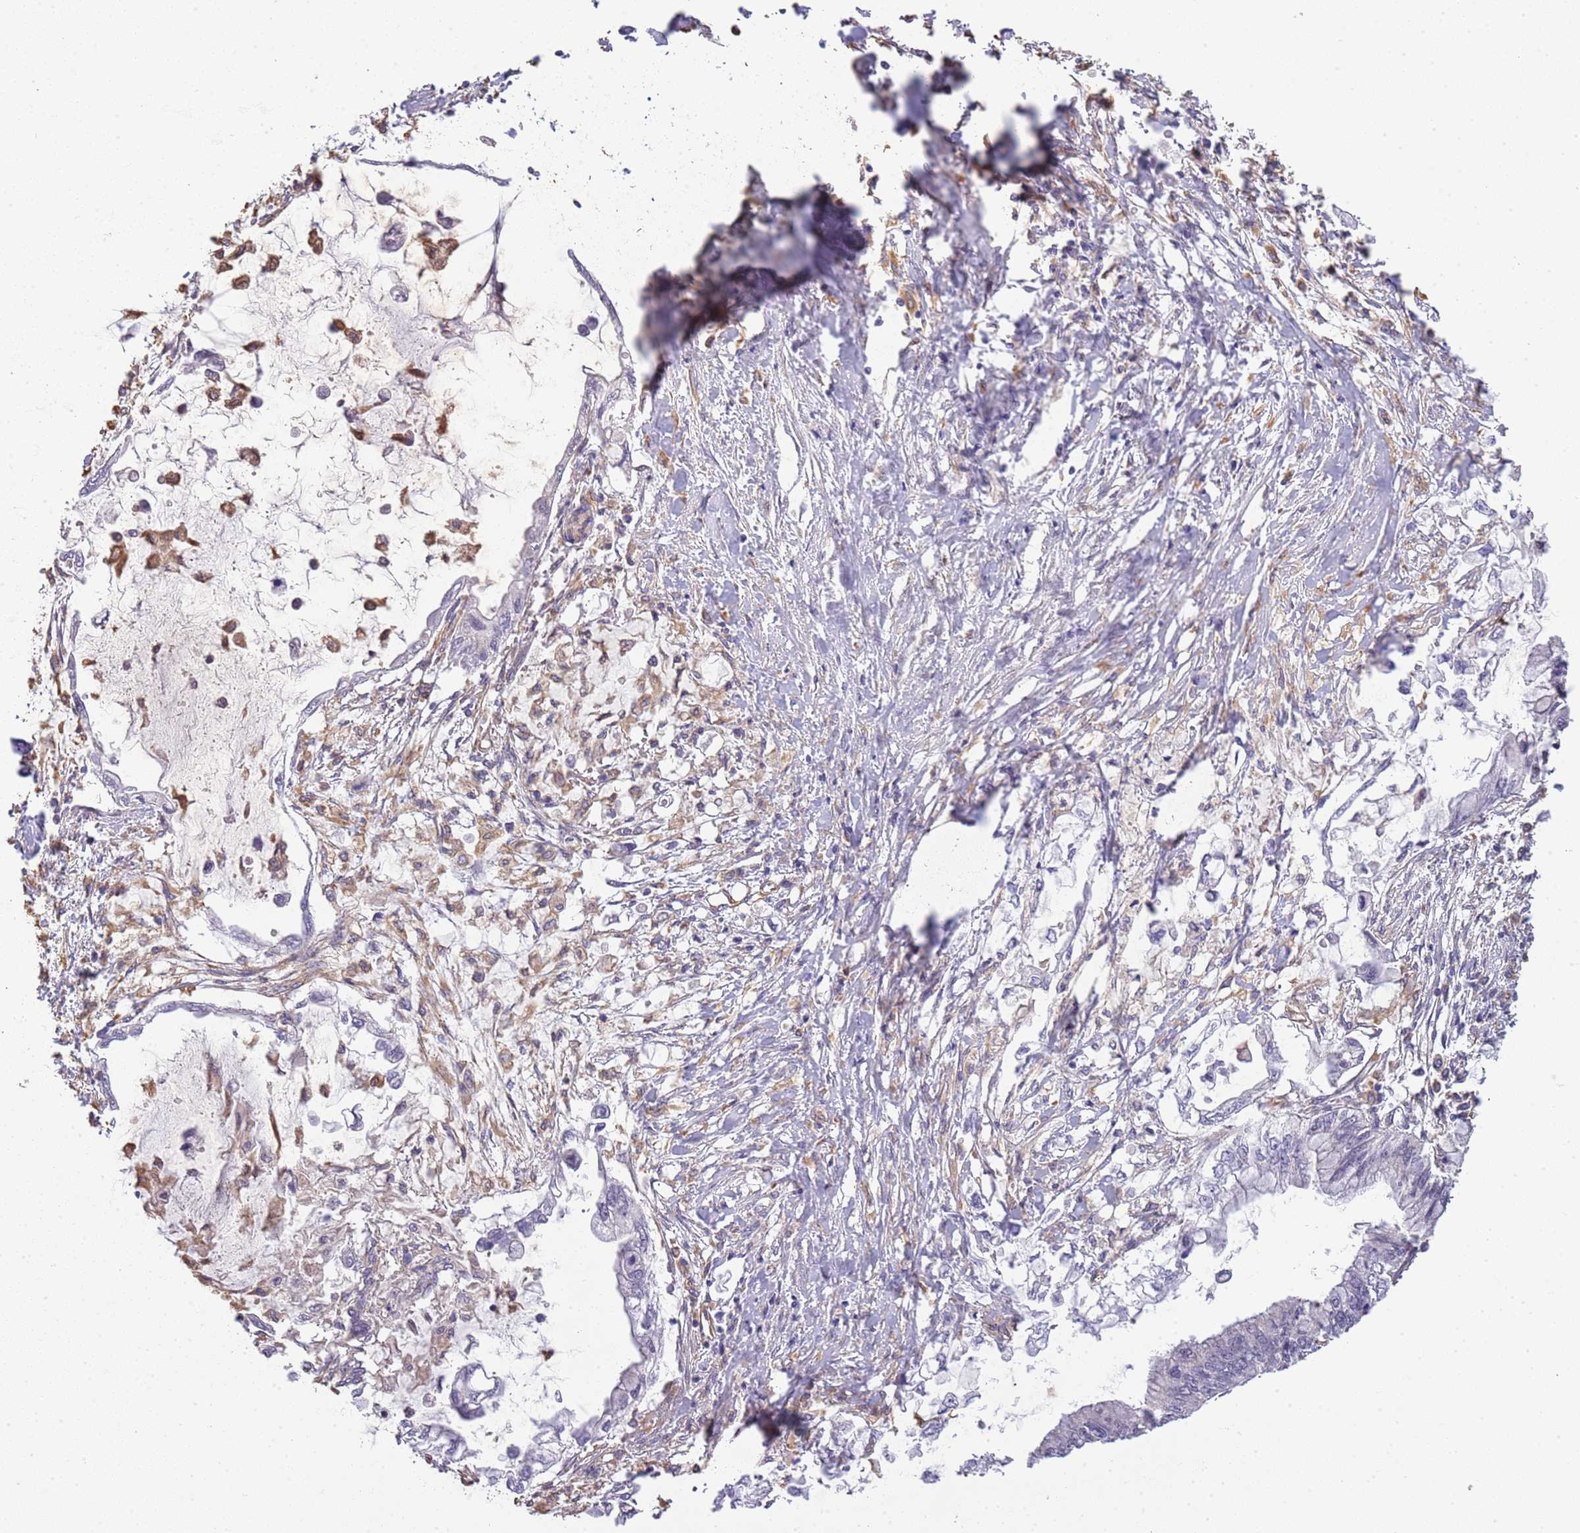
{"staining": {"intensity": "negative", "quantity": "none", "location": "none"}, "tissue": "pancreatic cancer", "cell_type": "Tumor cells", "image_type": "cancer", "snomed": [{"axis": "morphology", "description": "Adenocarcinoma, NOS"}, {"axis": "topography", "description": "Pancreas"}], "caption": "IHC histopathology image of neoplastic tissue: human pancreatic cancer stained with DAB (3,3'-diaminobenzidine) demonstrates no significant protein positivity in tumor cells. Brightfield microscopy of immunohistochemistry stained with DAB (brown) and hematoxylin (blue), captured at high magnification.", "gene": "SURF2", "patient": {"sex": "male", "age": 48}}